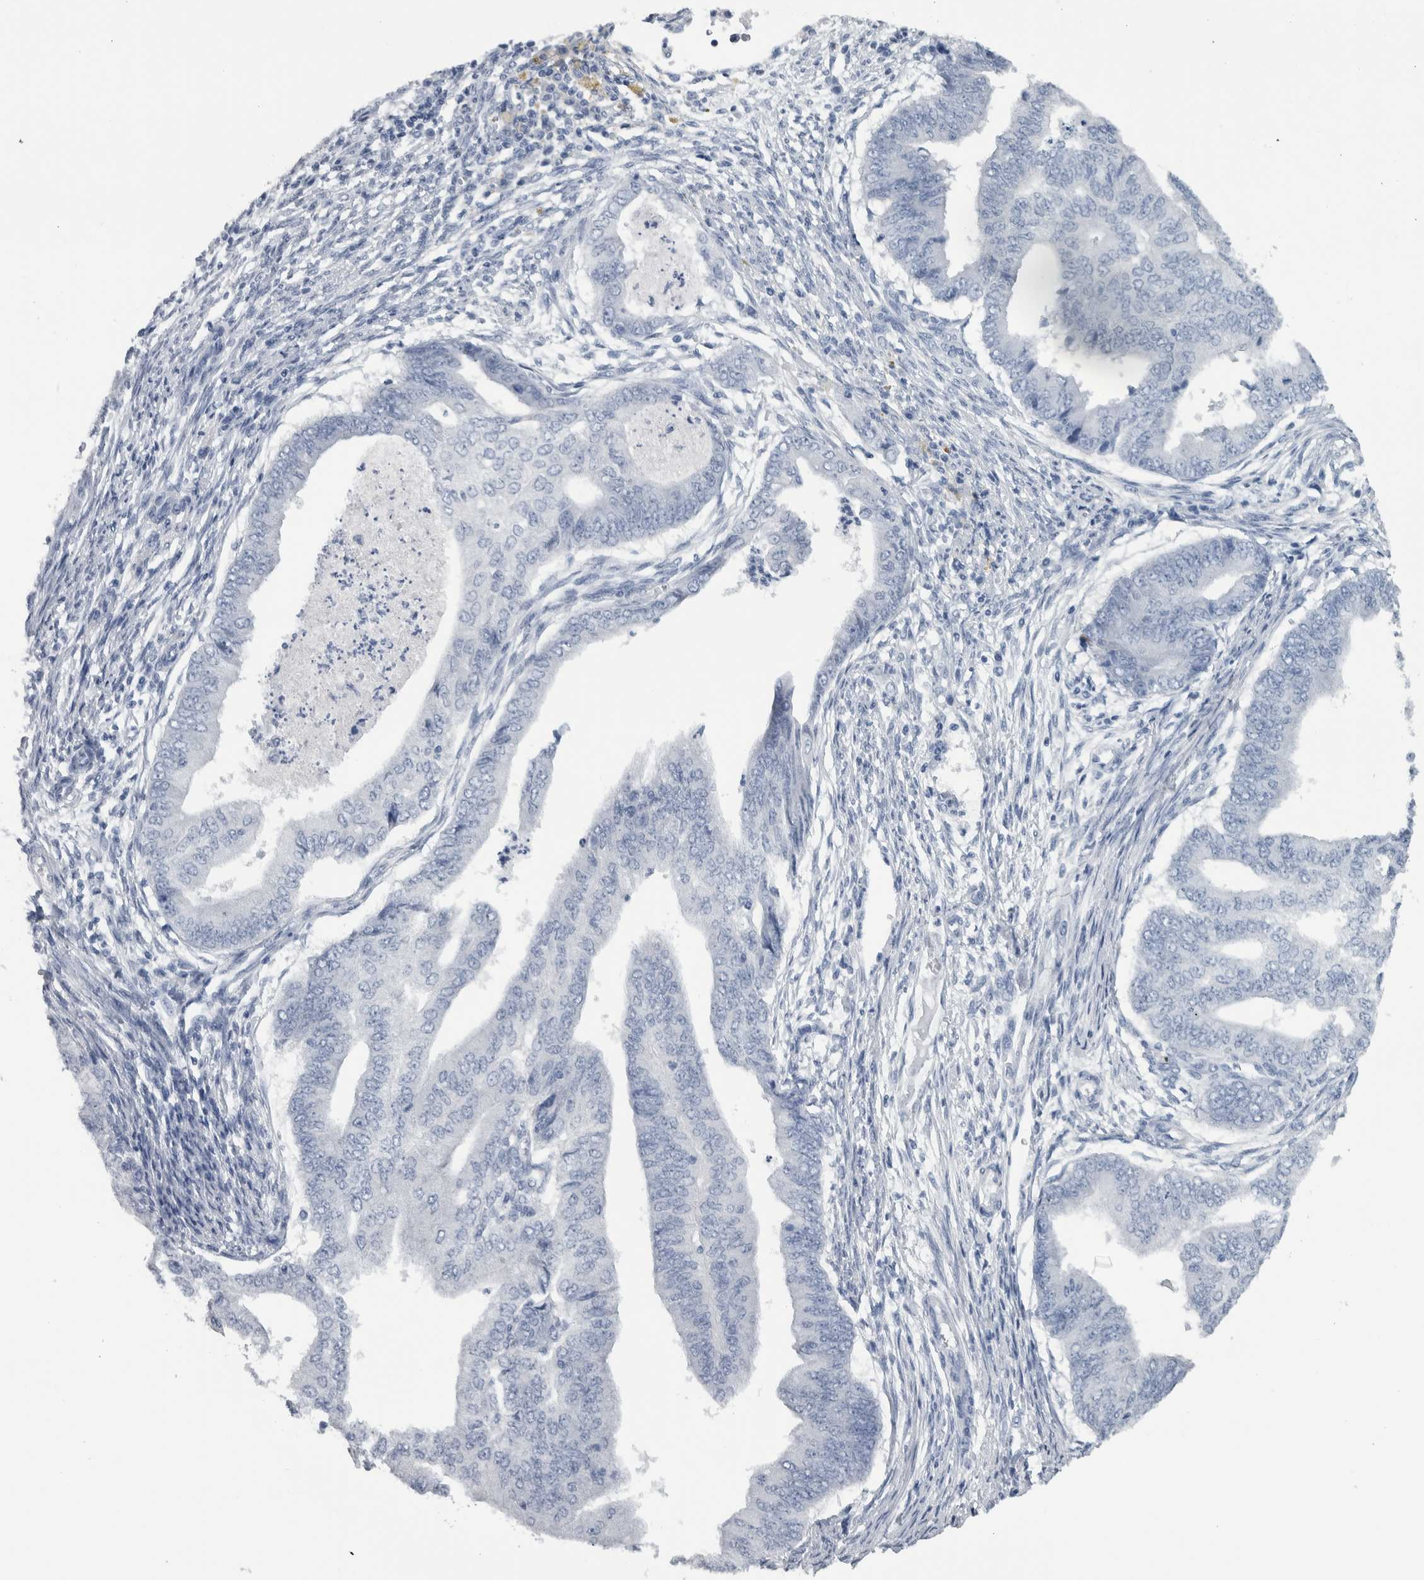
{"staining": {"intensity": "negative", "quantity": "none", "location": "none"}, "tissue": "endometrial cancer", "cell_type": "Tumor cells", "image_type": "cancer", "snomed": [{"axis": "morphology", "description": "Polyp, NOS"}, {"axis": "morphology", "description": "Adenocarcinoma, NOS"}, {"axis": "morphology", "description": "Adenoma, NOS"}, {"axis": "topography", "description": "Endometrium"}], "caption": "Endometrial cancer was stained to show a protein in brown. There is no significant staining in tumor cells. (DAB (3,3'-diaminobenzidine) immunohistochemistry, high magnification).", "gene": "CDH17", "patient": {"sex": "female", "age": 79}}